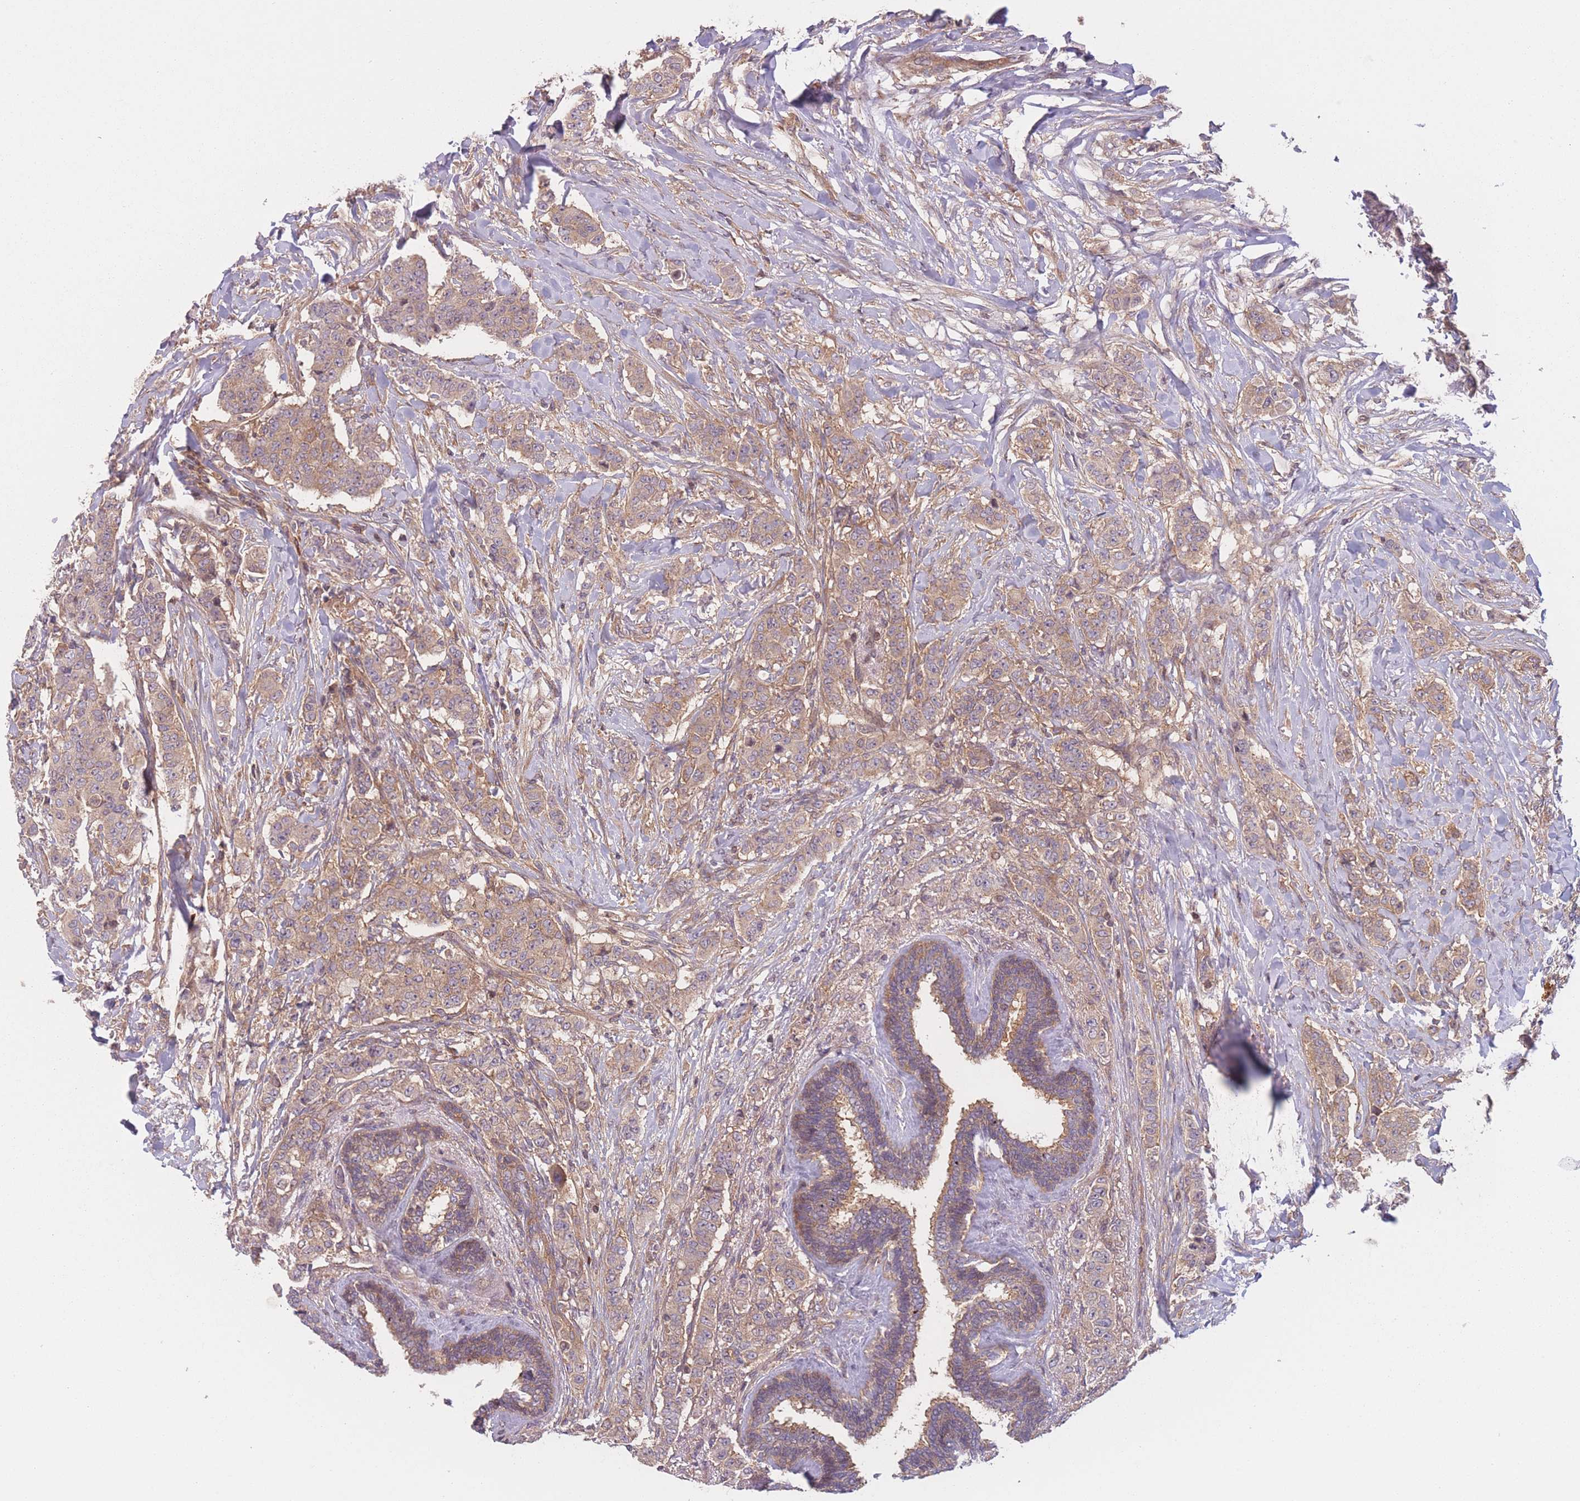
{"staining": {"intensity": "weak", "quantity": ">75%", "location": "cytoplasmic/membranous"}, "tissue": "breast cancer", "cell_type": "Tumor cells", "image_type": "cancer", "snomed": [{"axis": "morphology", "description": "Duct carcinoma"}, {"axis": "topography", "description": "Breast"}], "caption": "The histopathology image shows a brown stain indicating the presence of a protein in the cytoplasmic/membranous of tumor cells in intraductal carcinoma (breast). The staining is performed using DAB brown chromogen to label protein expression. The nuclei are counter-stained blue using hematoxylin.", "gene": "WASHC2A", "patient": {"sex": "female", "age": 40}}